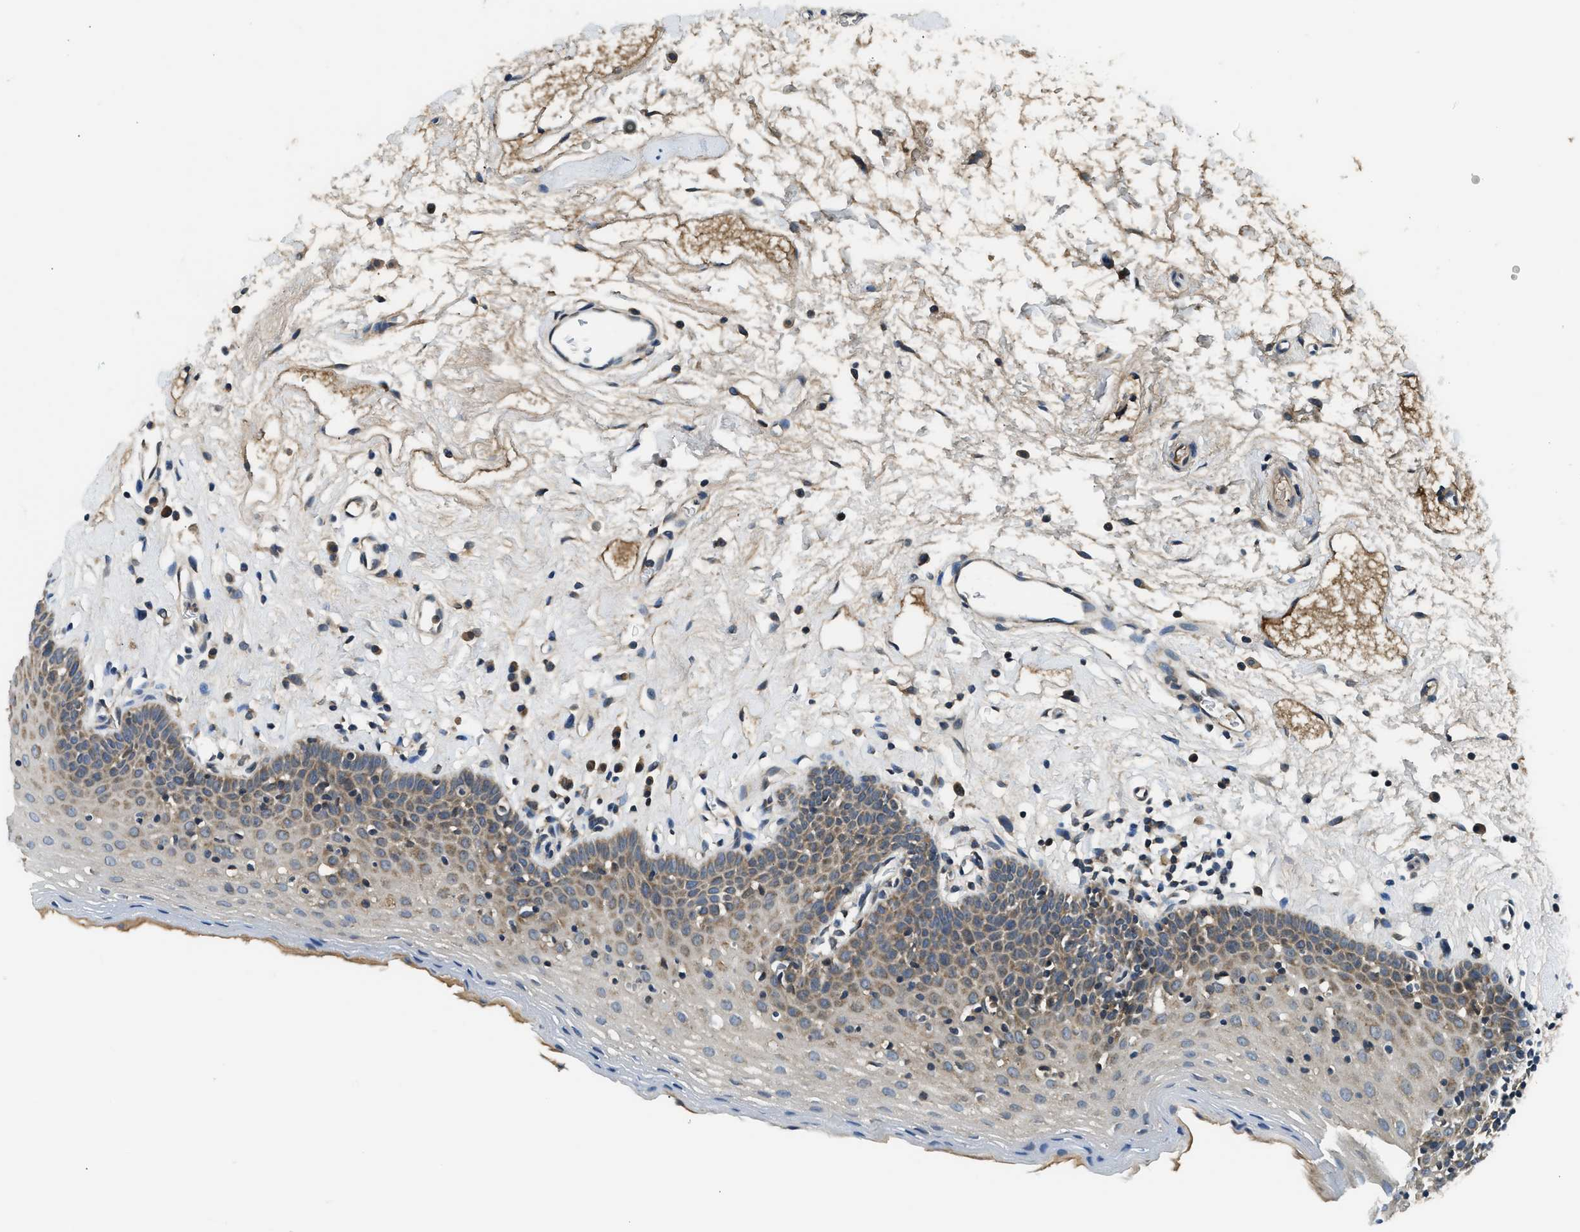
{"staining": {"intensity": "weak", "quantity": "25%-75%", "location": "cytoplasmic/membranous"}, "tissue": "oral mucosa", "cell_type": "Squamous epithelial cells", "image_type": "normal", "snomed": [{"axis": "morphology", "description": "Normal tissue, NOS"}, {"axis": "topography", "description": "Oral tissue"}], "caption": "Immunohistochemical staining of normal human oral mucosa displays low levels of weak cytoplasmic/membranous staining in approximately 25%-75% of squamous epithelial cells. Using DAB (brown) and hematoxylin (blue) stains, captured at high magnification using brightfield microscopy.", "gene": "PAFAH2", "patient": {"sex": "male", "age": 66}}